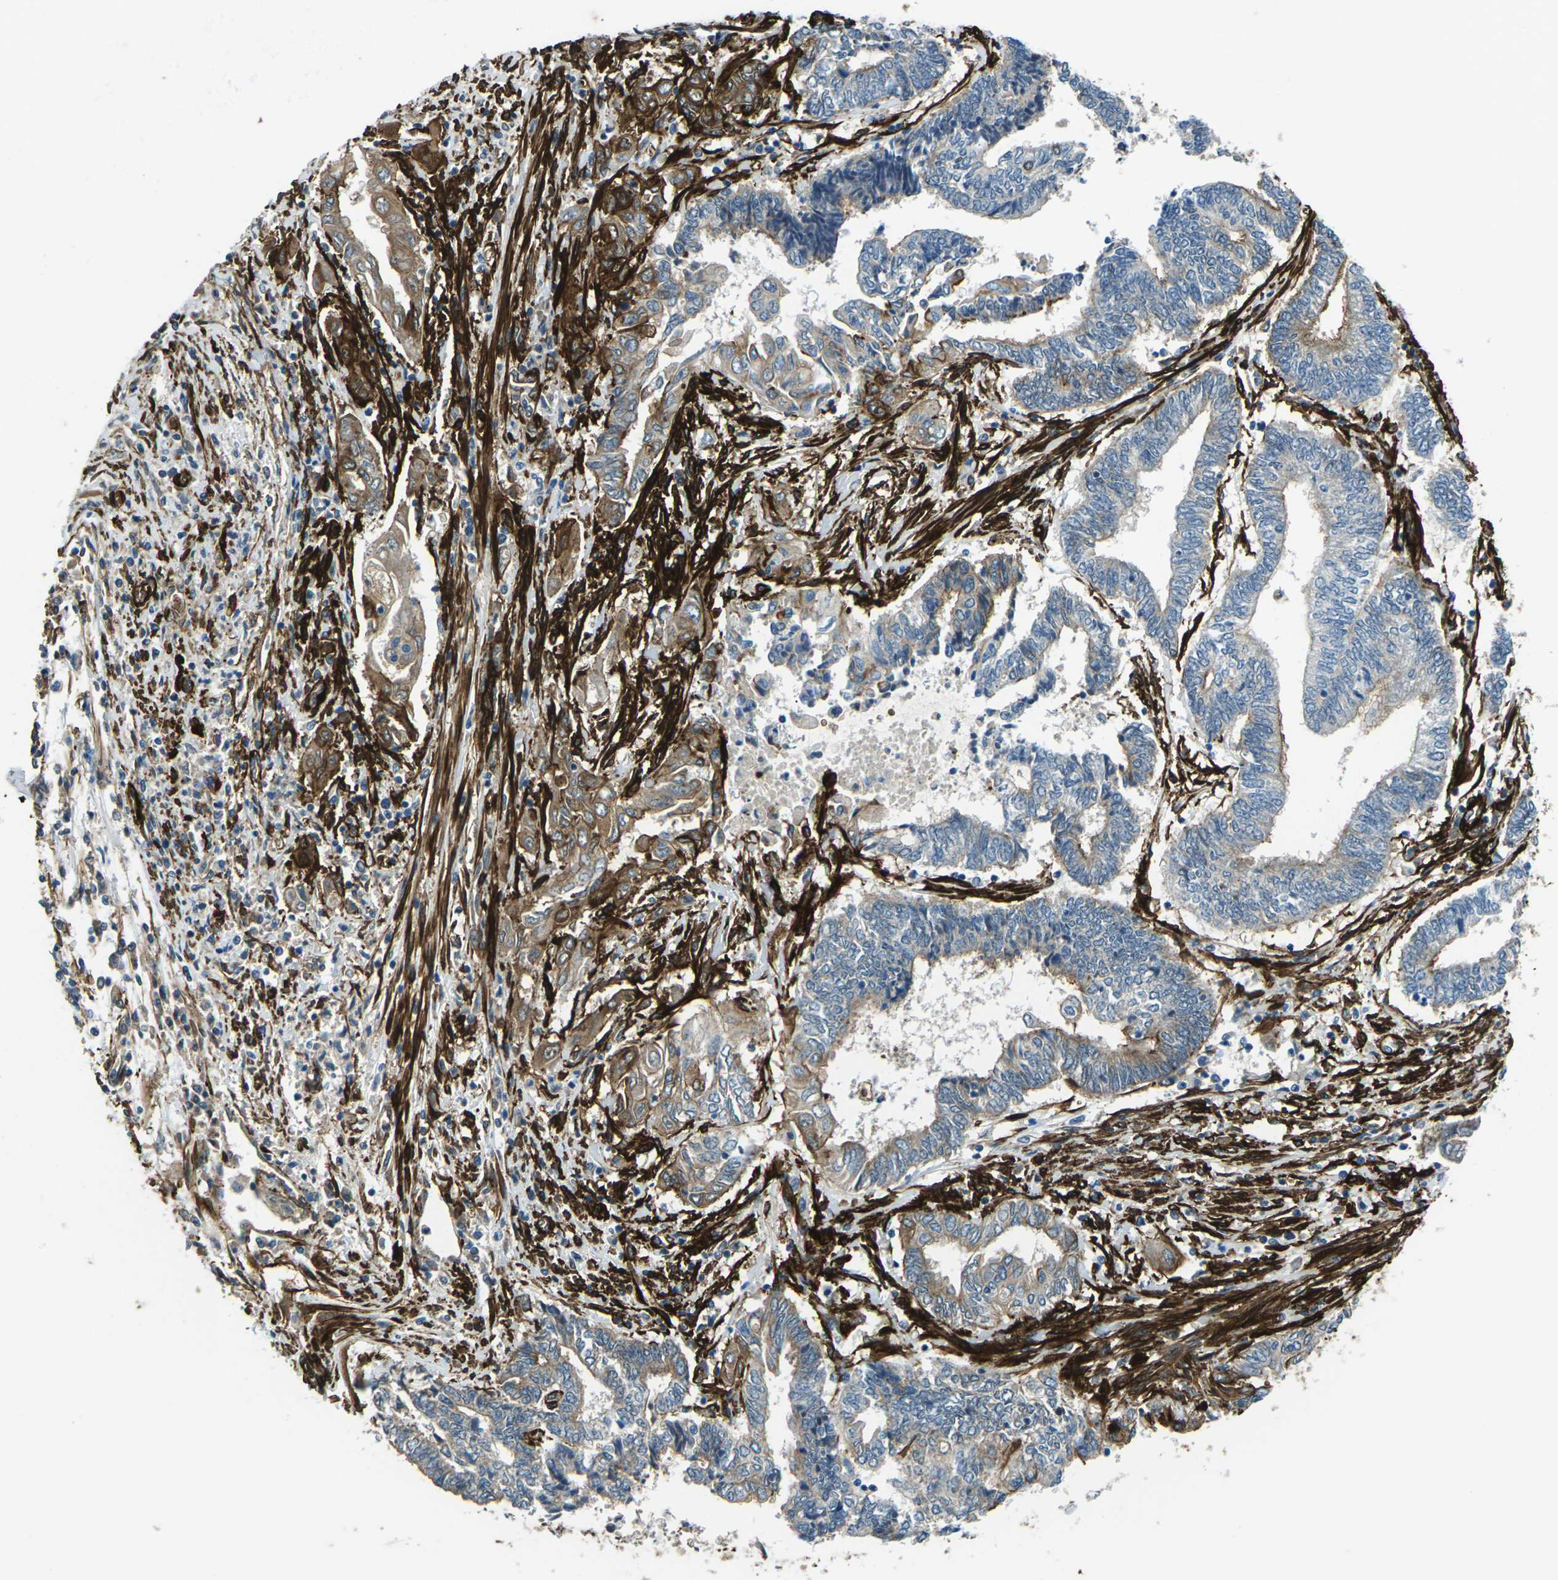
{"staining": {"intensity": "moderate", "quantity": "<25%", "location": "cytoplasmic/membranous"}, "tissue": "endometrial cancer", "cell_type": "Tumor cells", "image_type": "cancer", "snomed": [{"axis": "morphology", "description": "Adenocarcinoma, NOS"}, {"axis": "topography", "description": "Uterus"}, {"axis": "topography", "description": "Endometrium"}], "caption": "The image shows staining of endometrial cancer (adenocarcinoma), revealing moderate cytoplasmic/membranous protein staining (brown color) within tumor cells.", "gene": "GRAMD1C", "patient": {"sex": "female", "age": 70}}